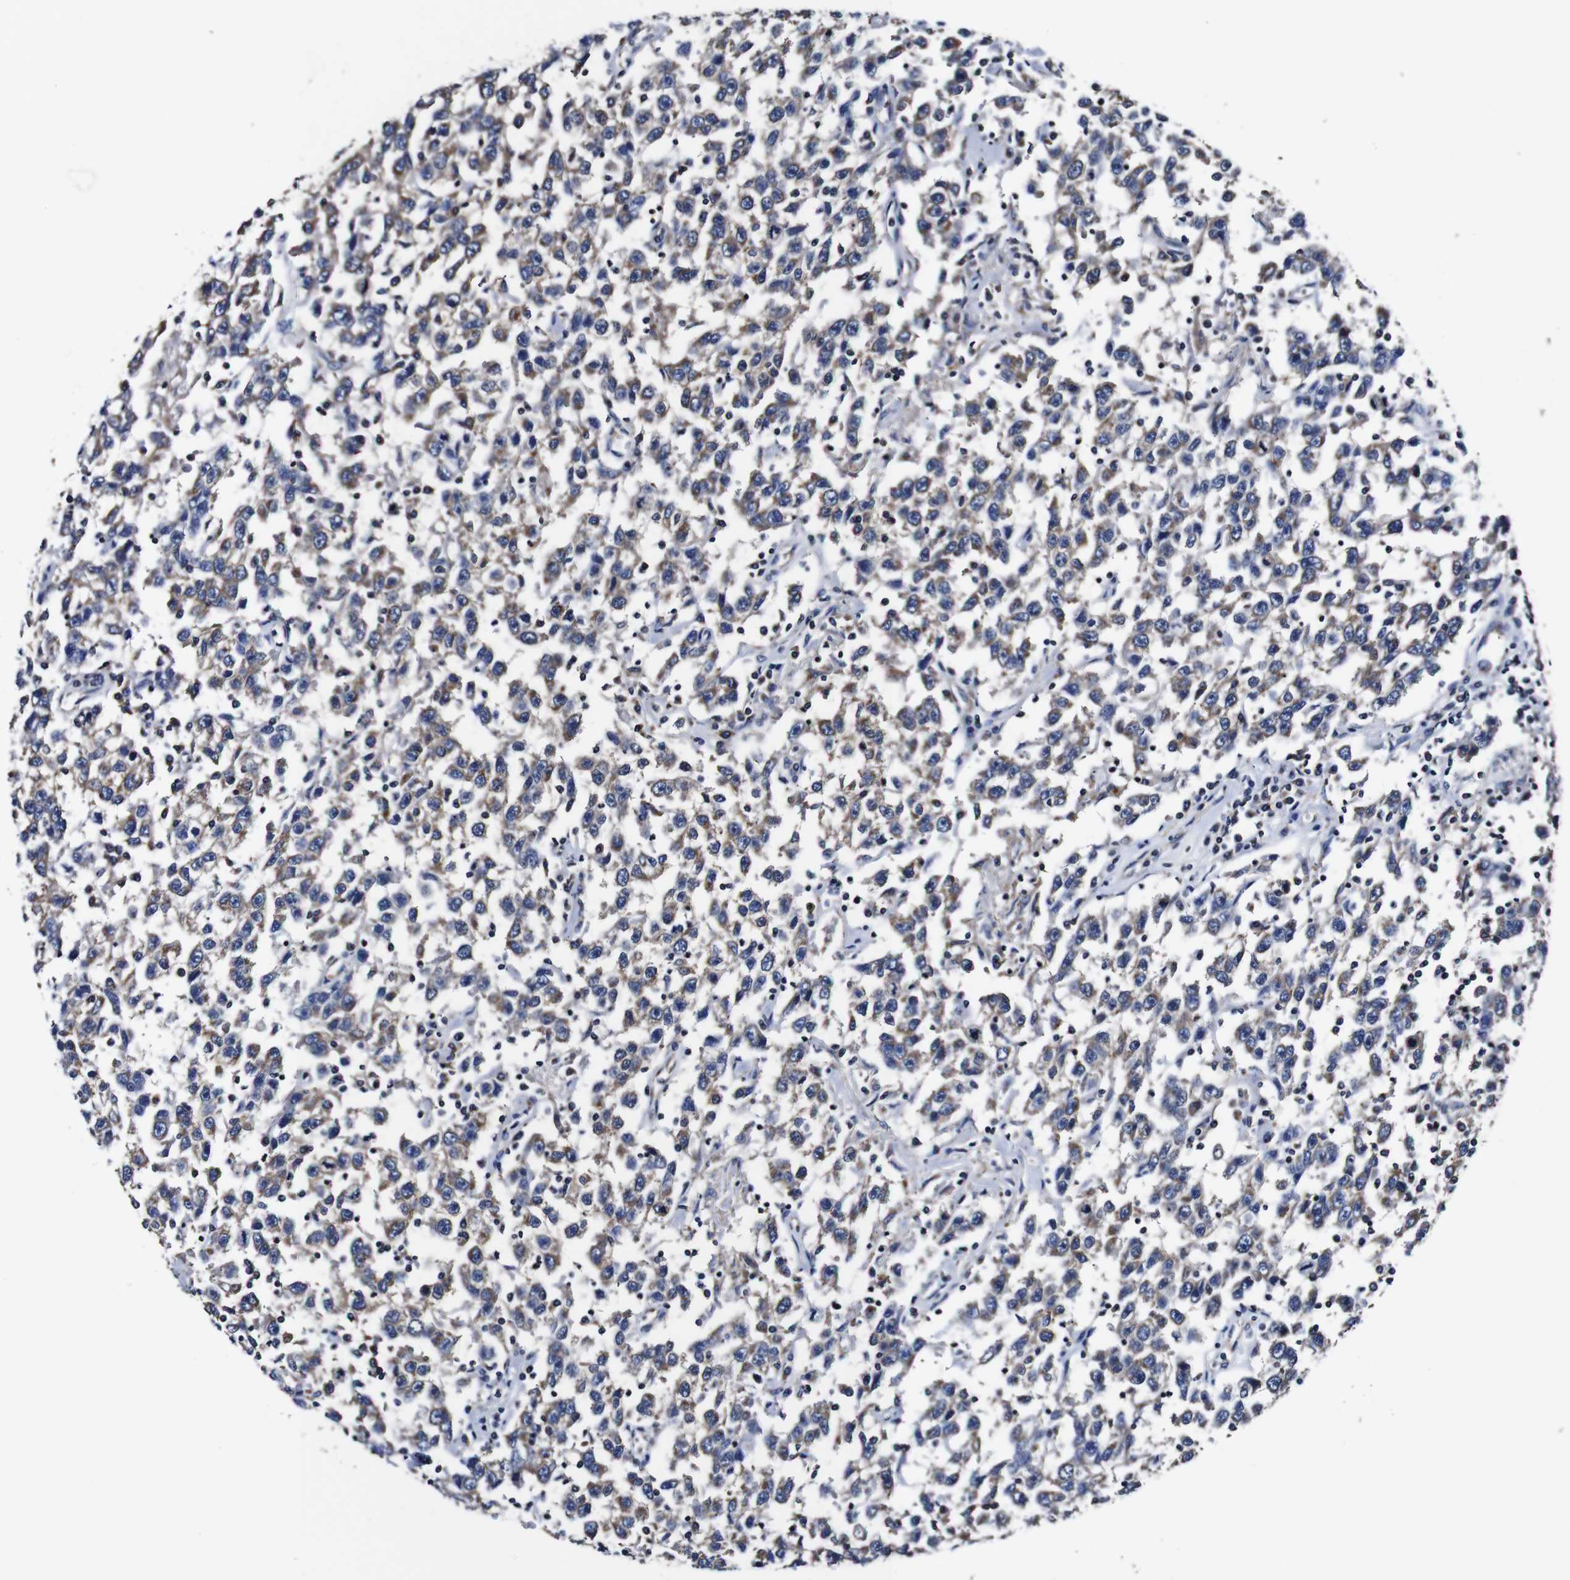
{"staining": {"intensity": "weak", "quantity": ">75%", "location": "cytoplasmic/membranous"}, "tissue": "testis cancer", "cell_type": "Tumor cells", "image_type": "cancer", "snomed": [{"axis": "morphology", "description": "Seminoma, NOS"}, {"axis": "topography", "description": "Testis"}], "caption": "An image of seminoma (testis) stained for a protein exhibits weak cytoplasmic/membranous brown staining in tumor cells.", "gene": "PDCD6IP", "patient": {"sex": "male", "age": 41}}